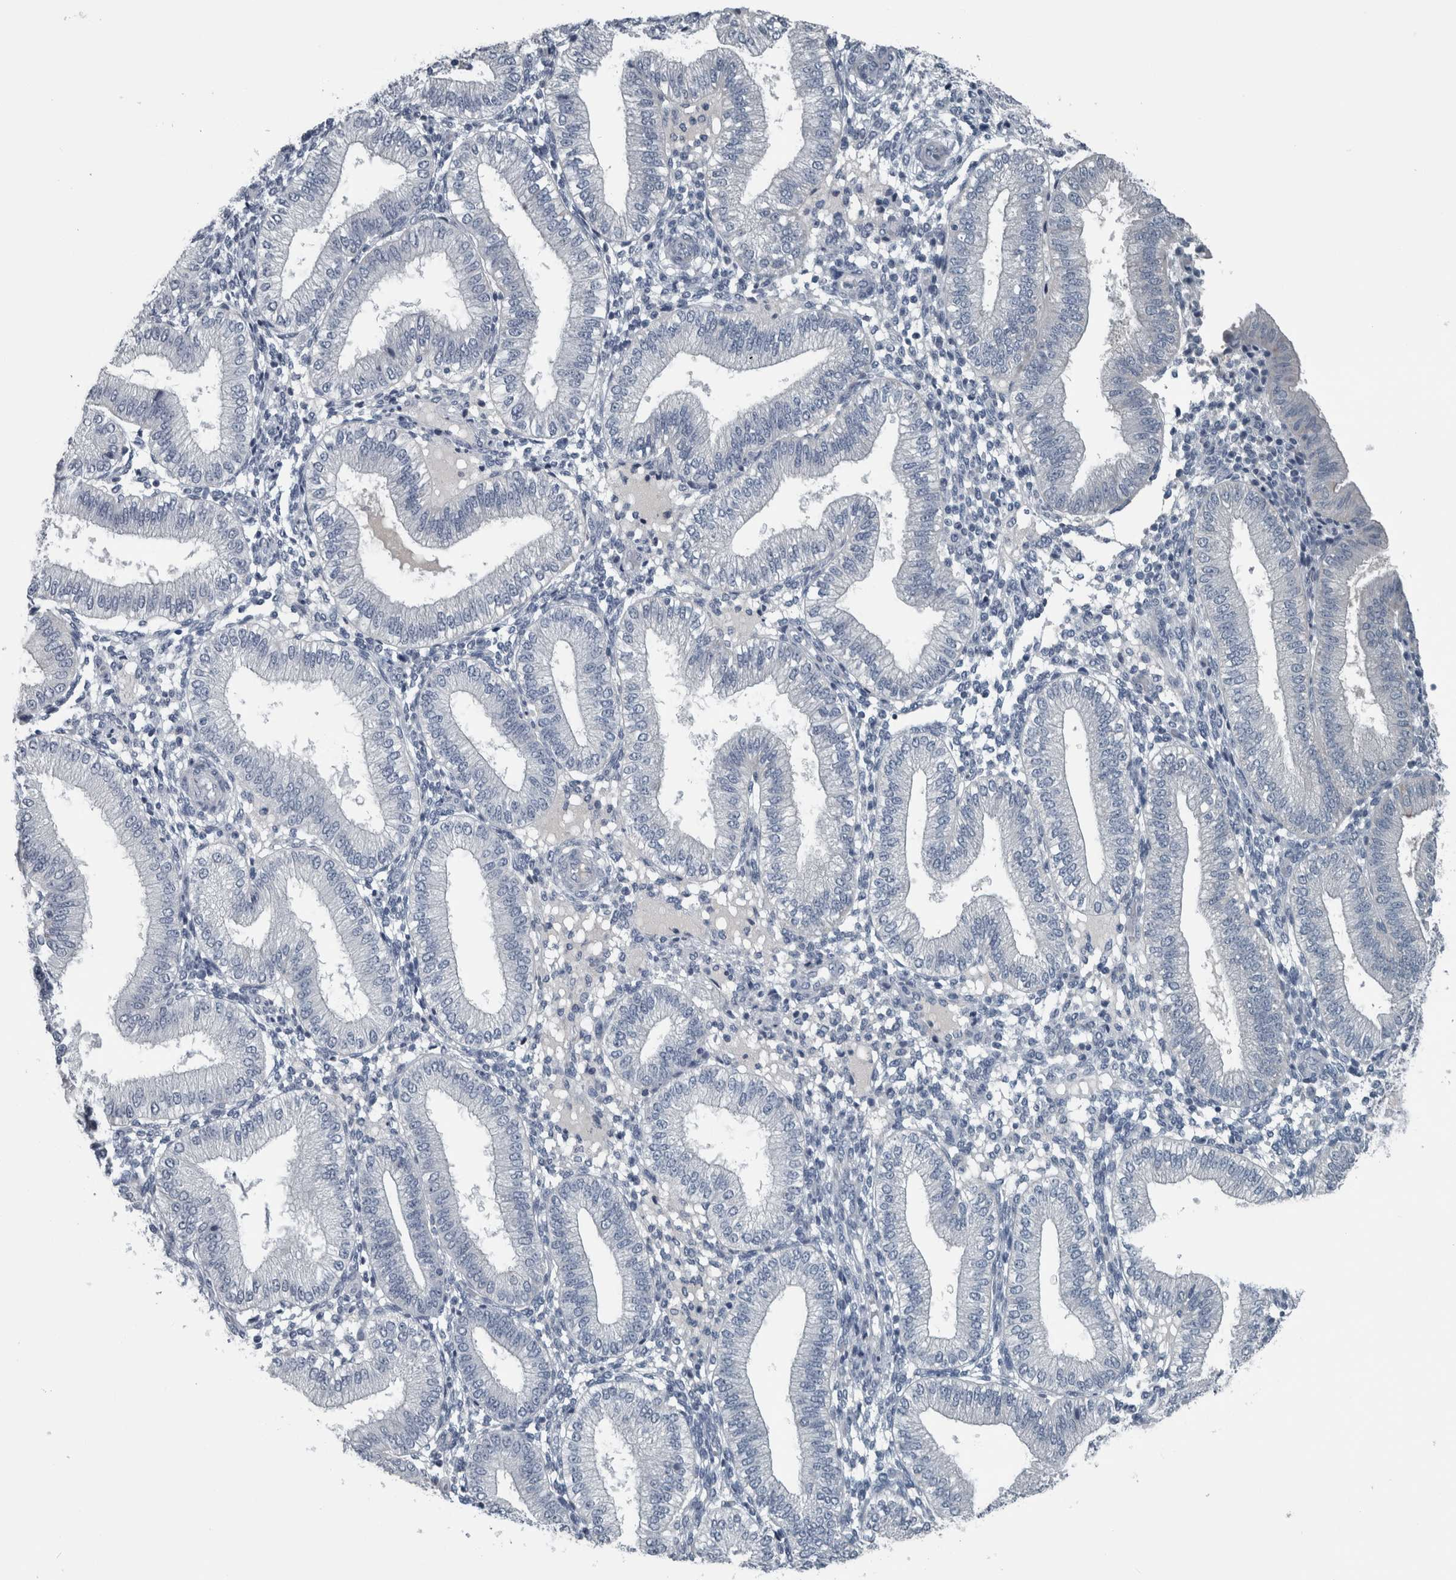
{"staining": {"intensity": "negative", "quantity": "none", "location": "none"}, "tissue": "endometrium", "cell_type": "Cells in endometrial stroma", "image_type": "normal", "snomed": [{"axis": "morphology", "description": "Normal tissue, NOS"}, {"axis": "topography", "description": "Endometrium"}], "caption": "This is an immunohistochemistry (IHC) histopathology image of benign endometrium. There is no staining in cells in endometrial stroma.", "gene": "KRT20", "patient": {"sex": "female", "age": 39}}